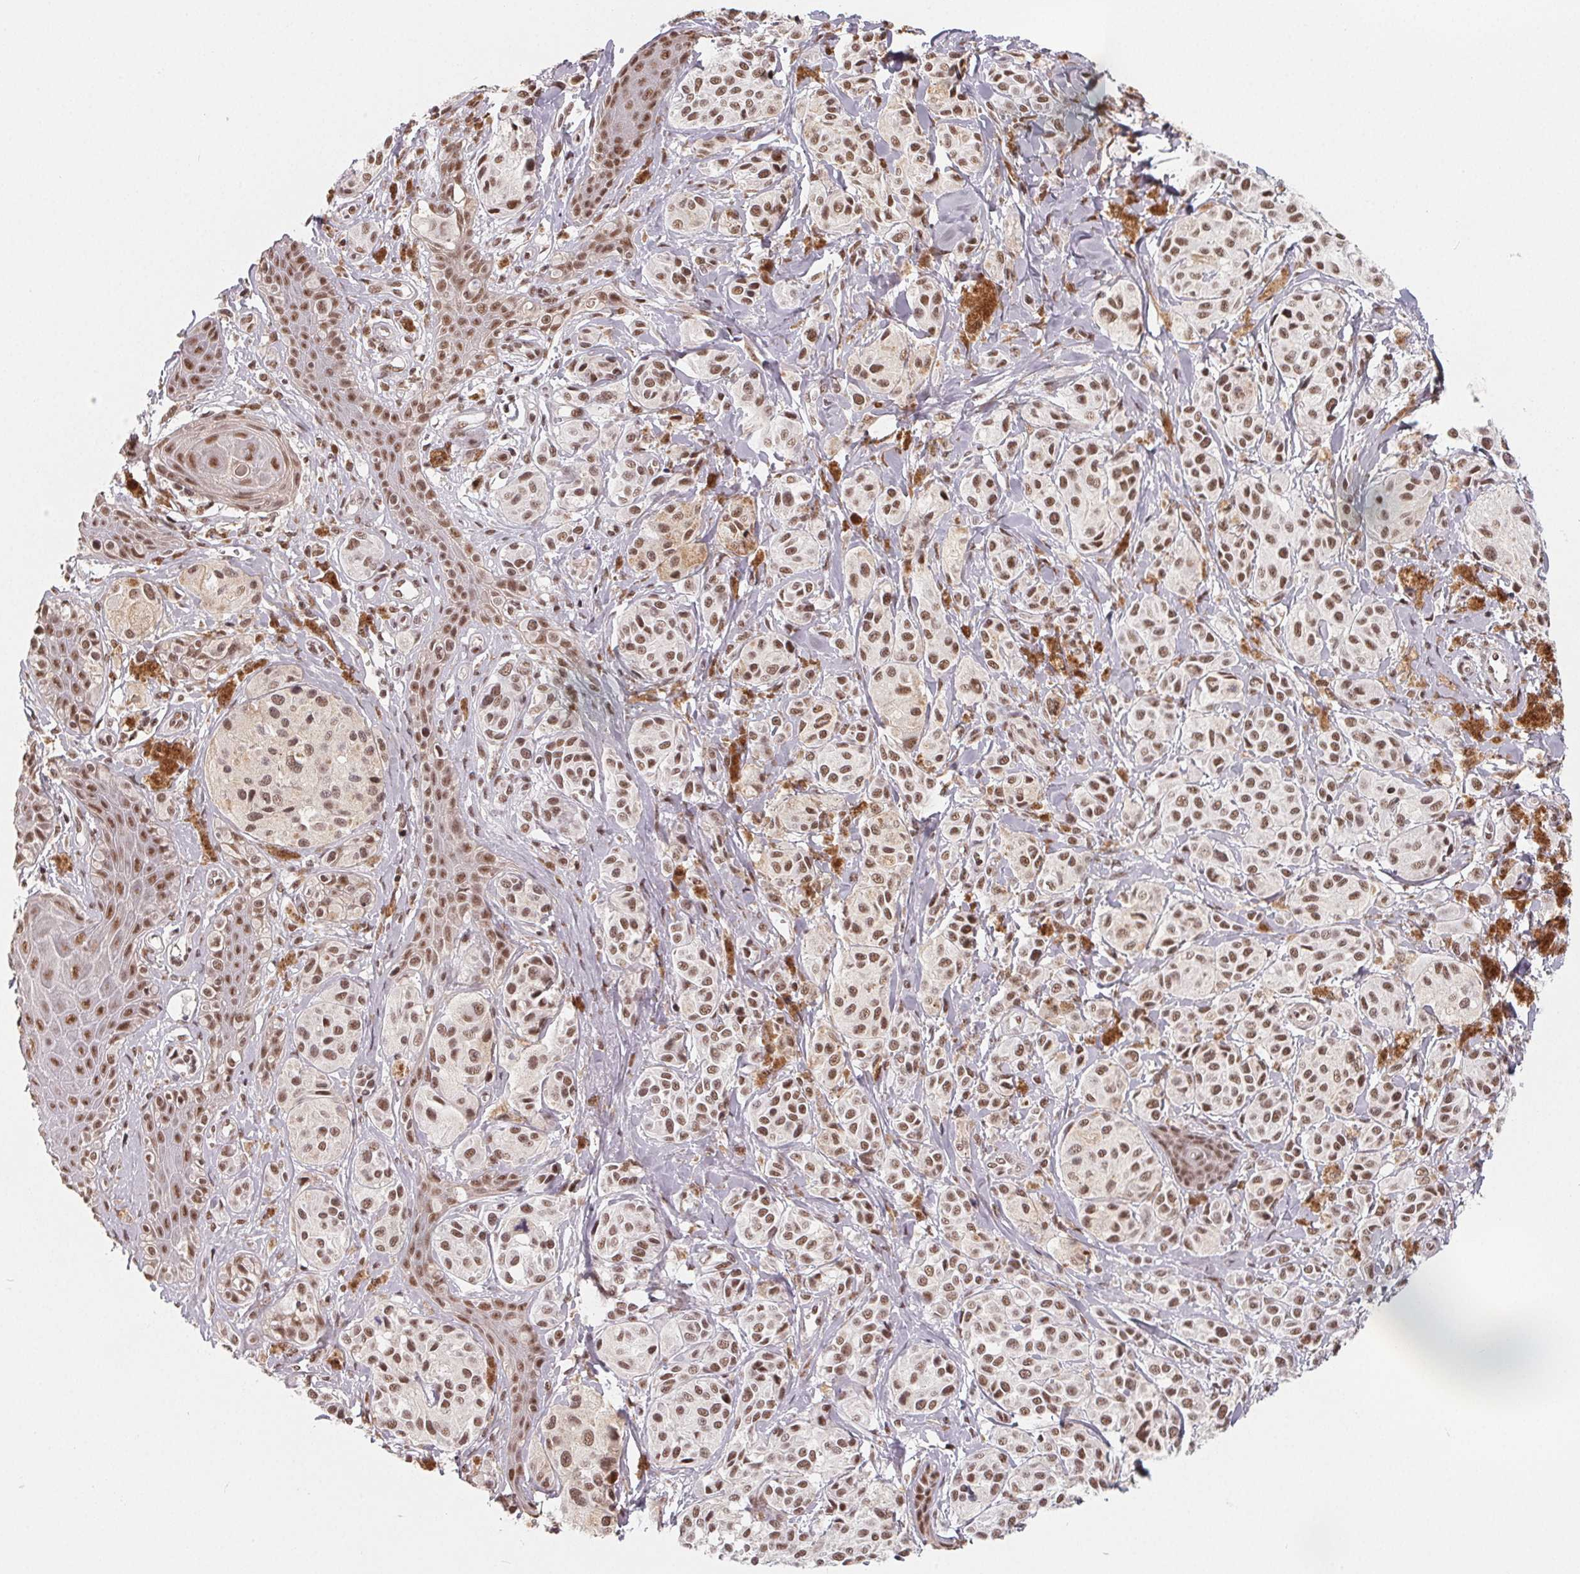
{"staining": {"intensity": "moderate", "quantity": ">75%", "location": "nuclear"}, "tissue": "melanoma", "cell_type": "Tumor cells", "image_type": "cancer", "snomed": [{"axis": "morphology", "description": "Malignant melanoma, NOS"}, {"axis": "topography", "description": "Skin"}], "caption": "Immunohistochemical staining of malignant melanoma shows medium levels of moderate nuclear protein positivity in approximately >75% of tumor cells.", "gene": "TCERG1", "patient": {"sex": "female", "age": 80}}